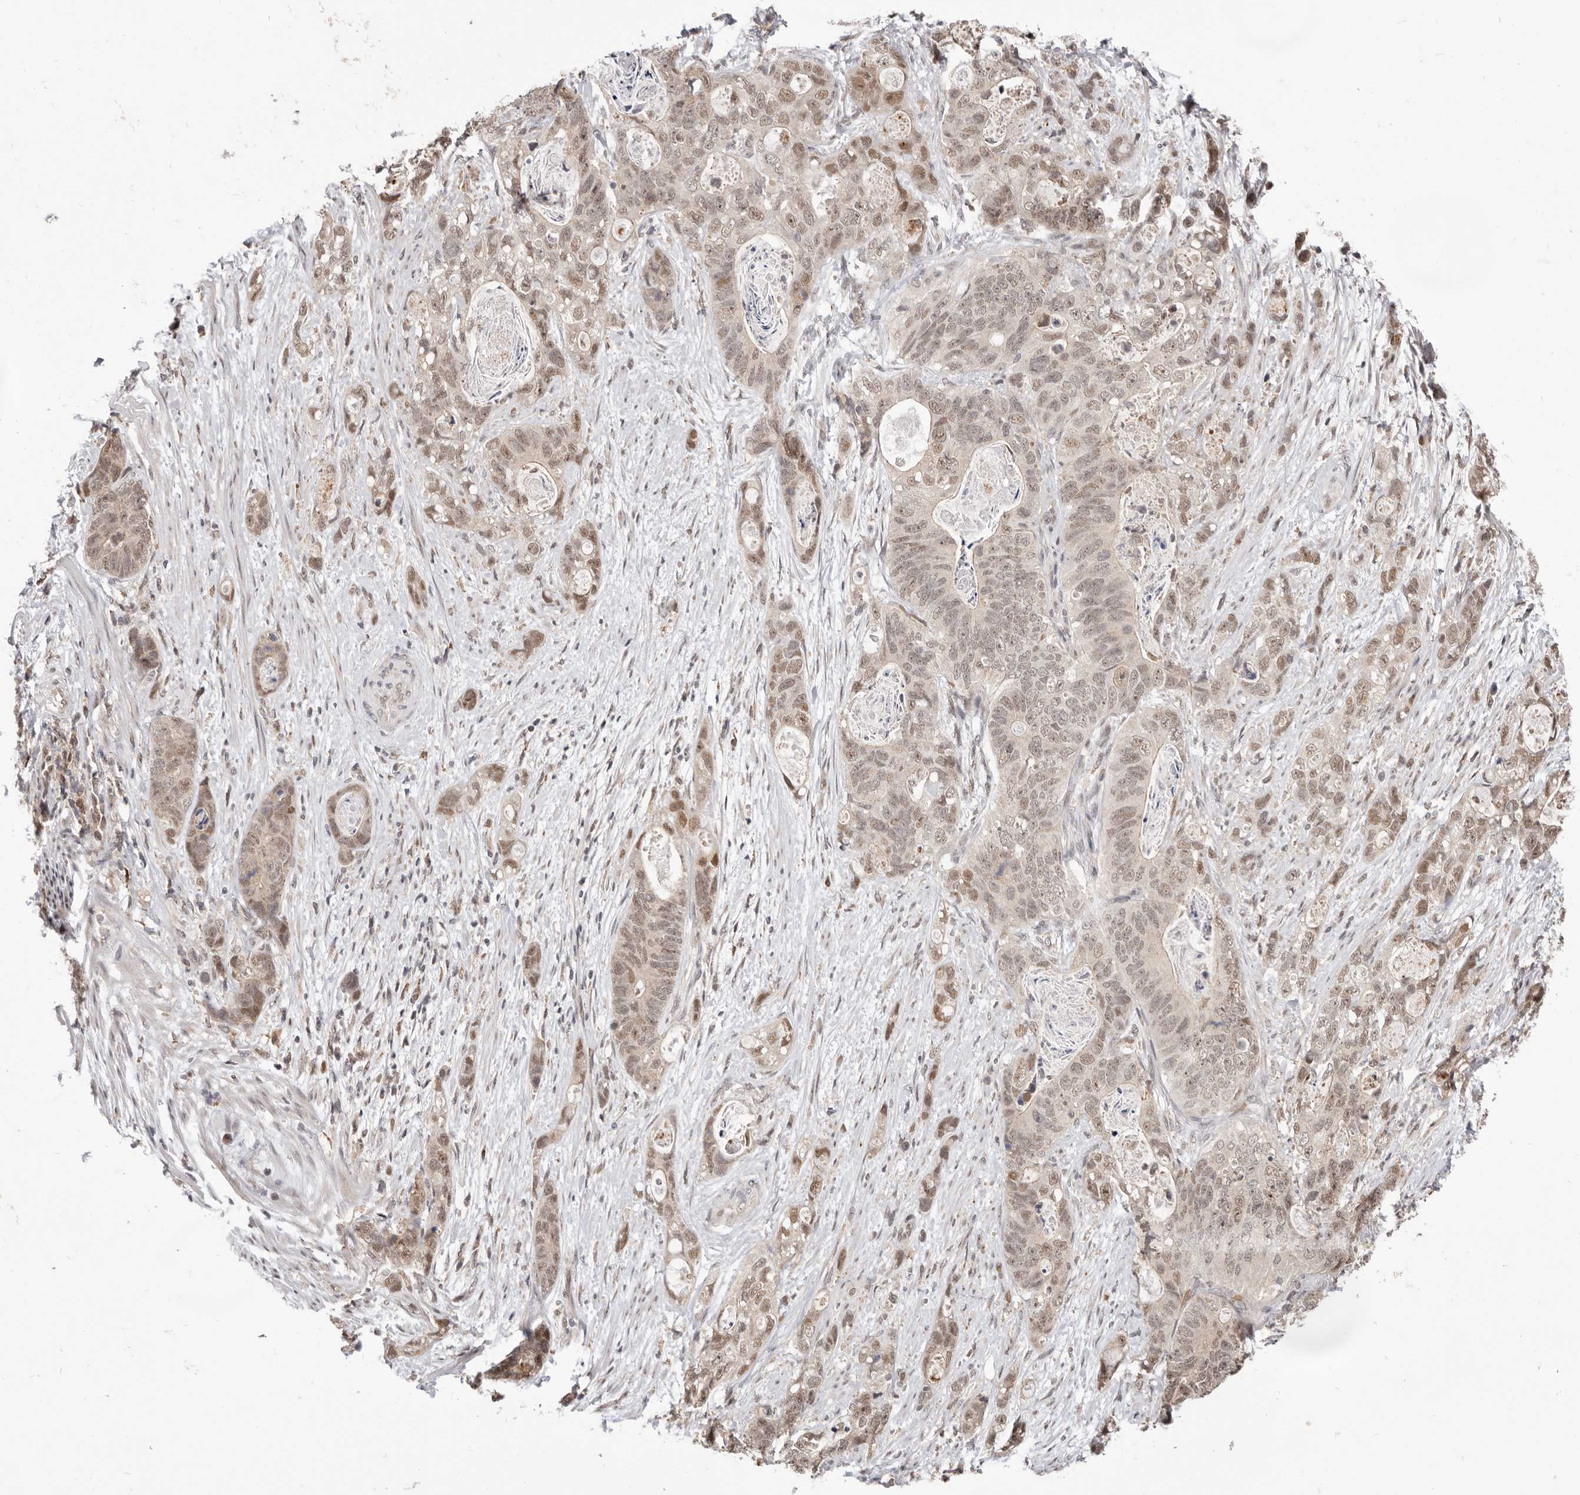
{"staining": {"intensity": "weak", "quantity": ">75%", "location": "nuclear"}, "tissue": "stomach cancer", "cell_type": "Tumor cells", "image_type": "cancer", "snomed": [{"axis": "morphology", "description": "Normal tissue, NOS"}, {"axis": "morphology", "description": "Adenocarcinoma, NOS"}, {"axis": "topography", "description": "Stomach"}], "caption": "Stomach adenocarcinoma tissue demonstrates weak nuclear staining in about >75% of tumor cells", "gene": "NCOA3", "patient": {"sex": "female", "age": 89}}